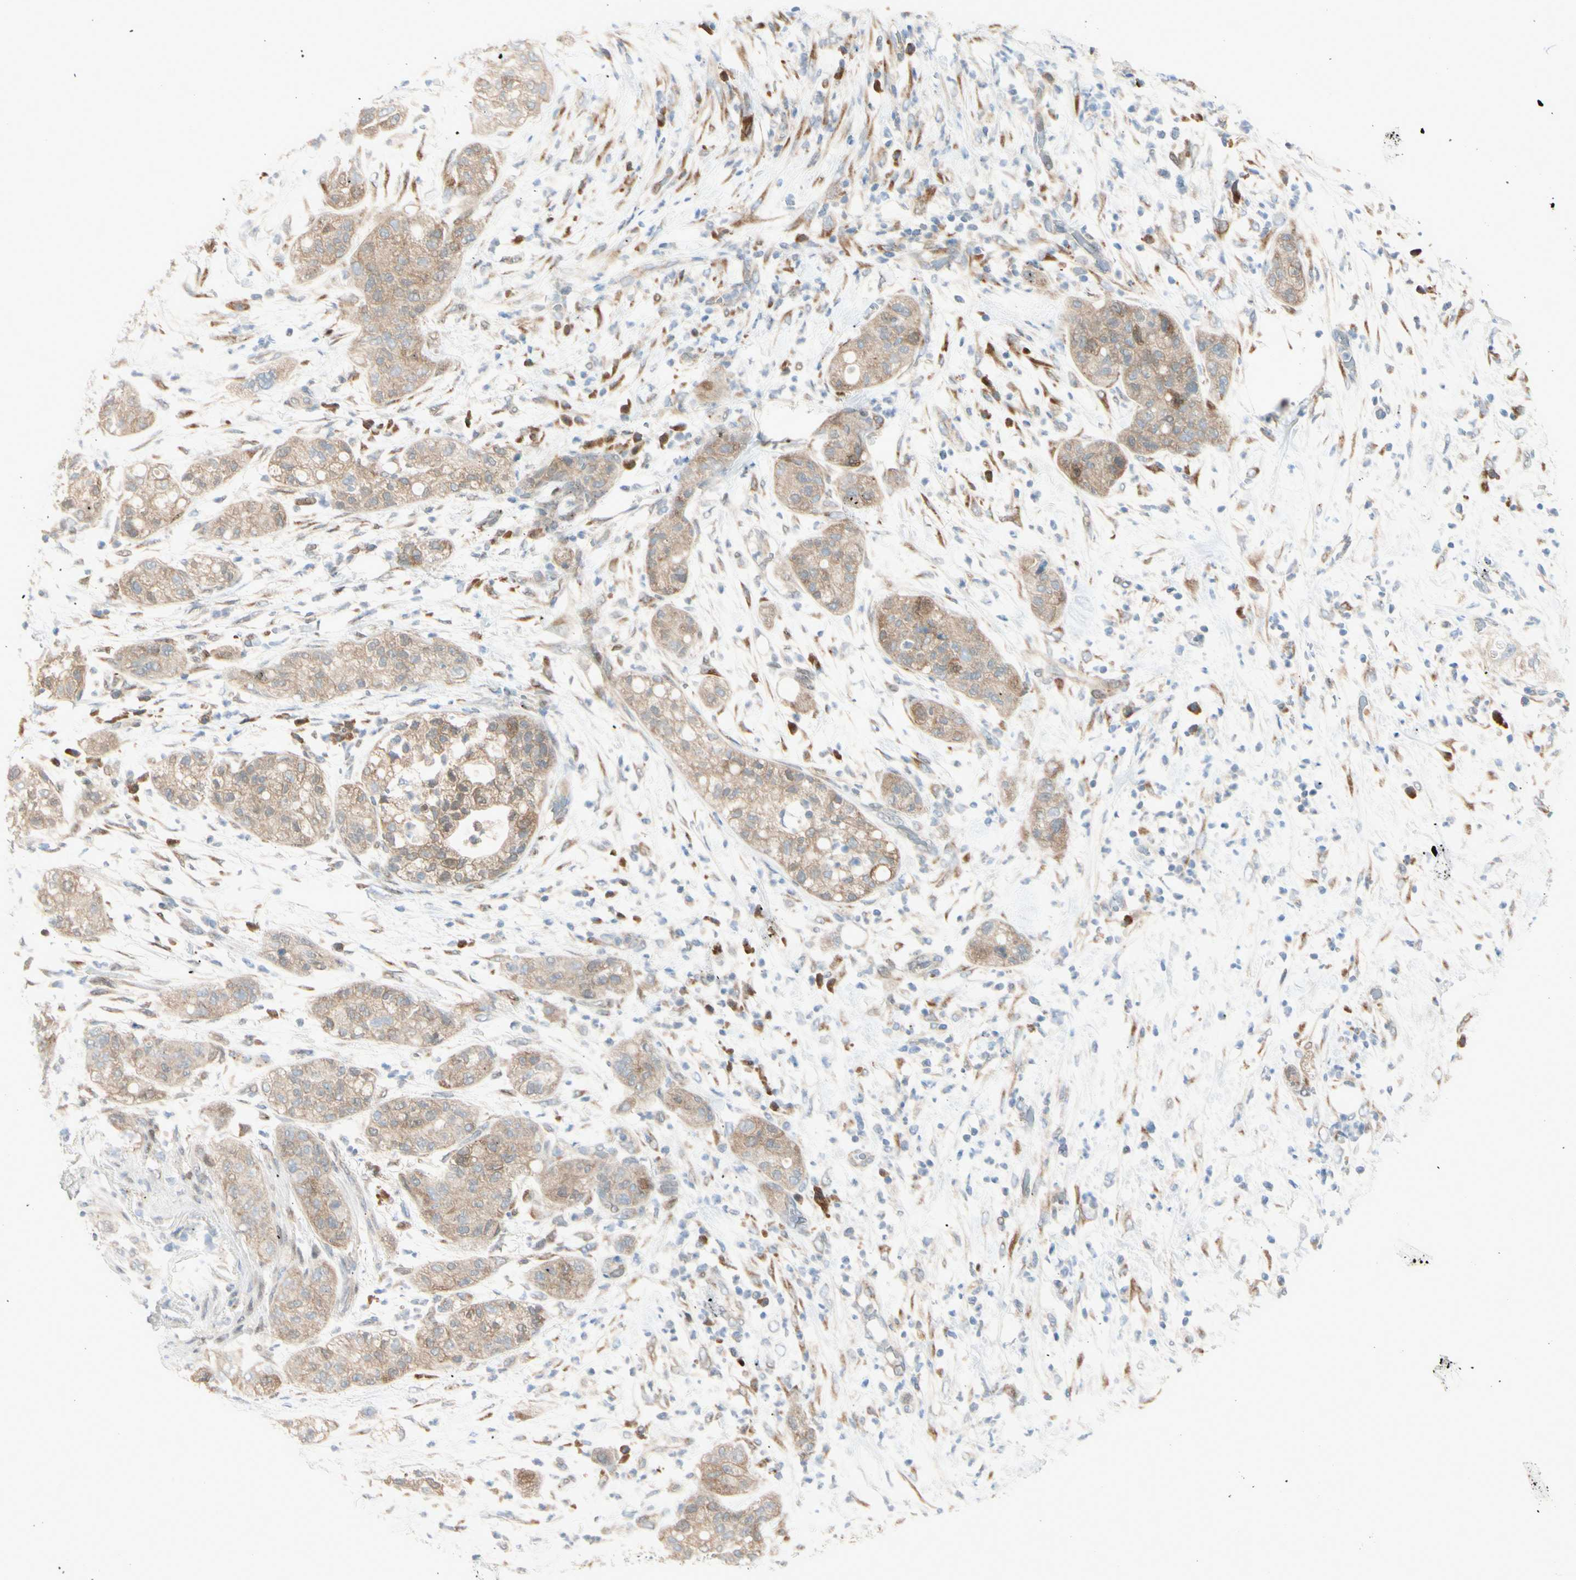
{"staining": {"intensity": "moderate", "quantity": ">75%", "location": "cytoplasmic/membranous"}, "tissue": "pancreatic cancer", "cell_type": "Tumor cells", "image_type": "cancer", "snomed": [{"axis": "morphology", "description": "Adenocarcinoma, NOS"}, {"axis": "topography", "description": "Pancreas"}], "caption": "Tumor cells display medium levels of moderate cytoplasmic/membranous staining in about >75% of cells in human pancreatic cancer.", "gene": "PTTG1", "patient": {"sex": "female", "age": 78}}